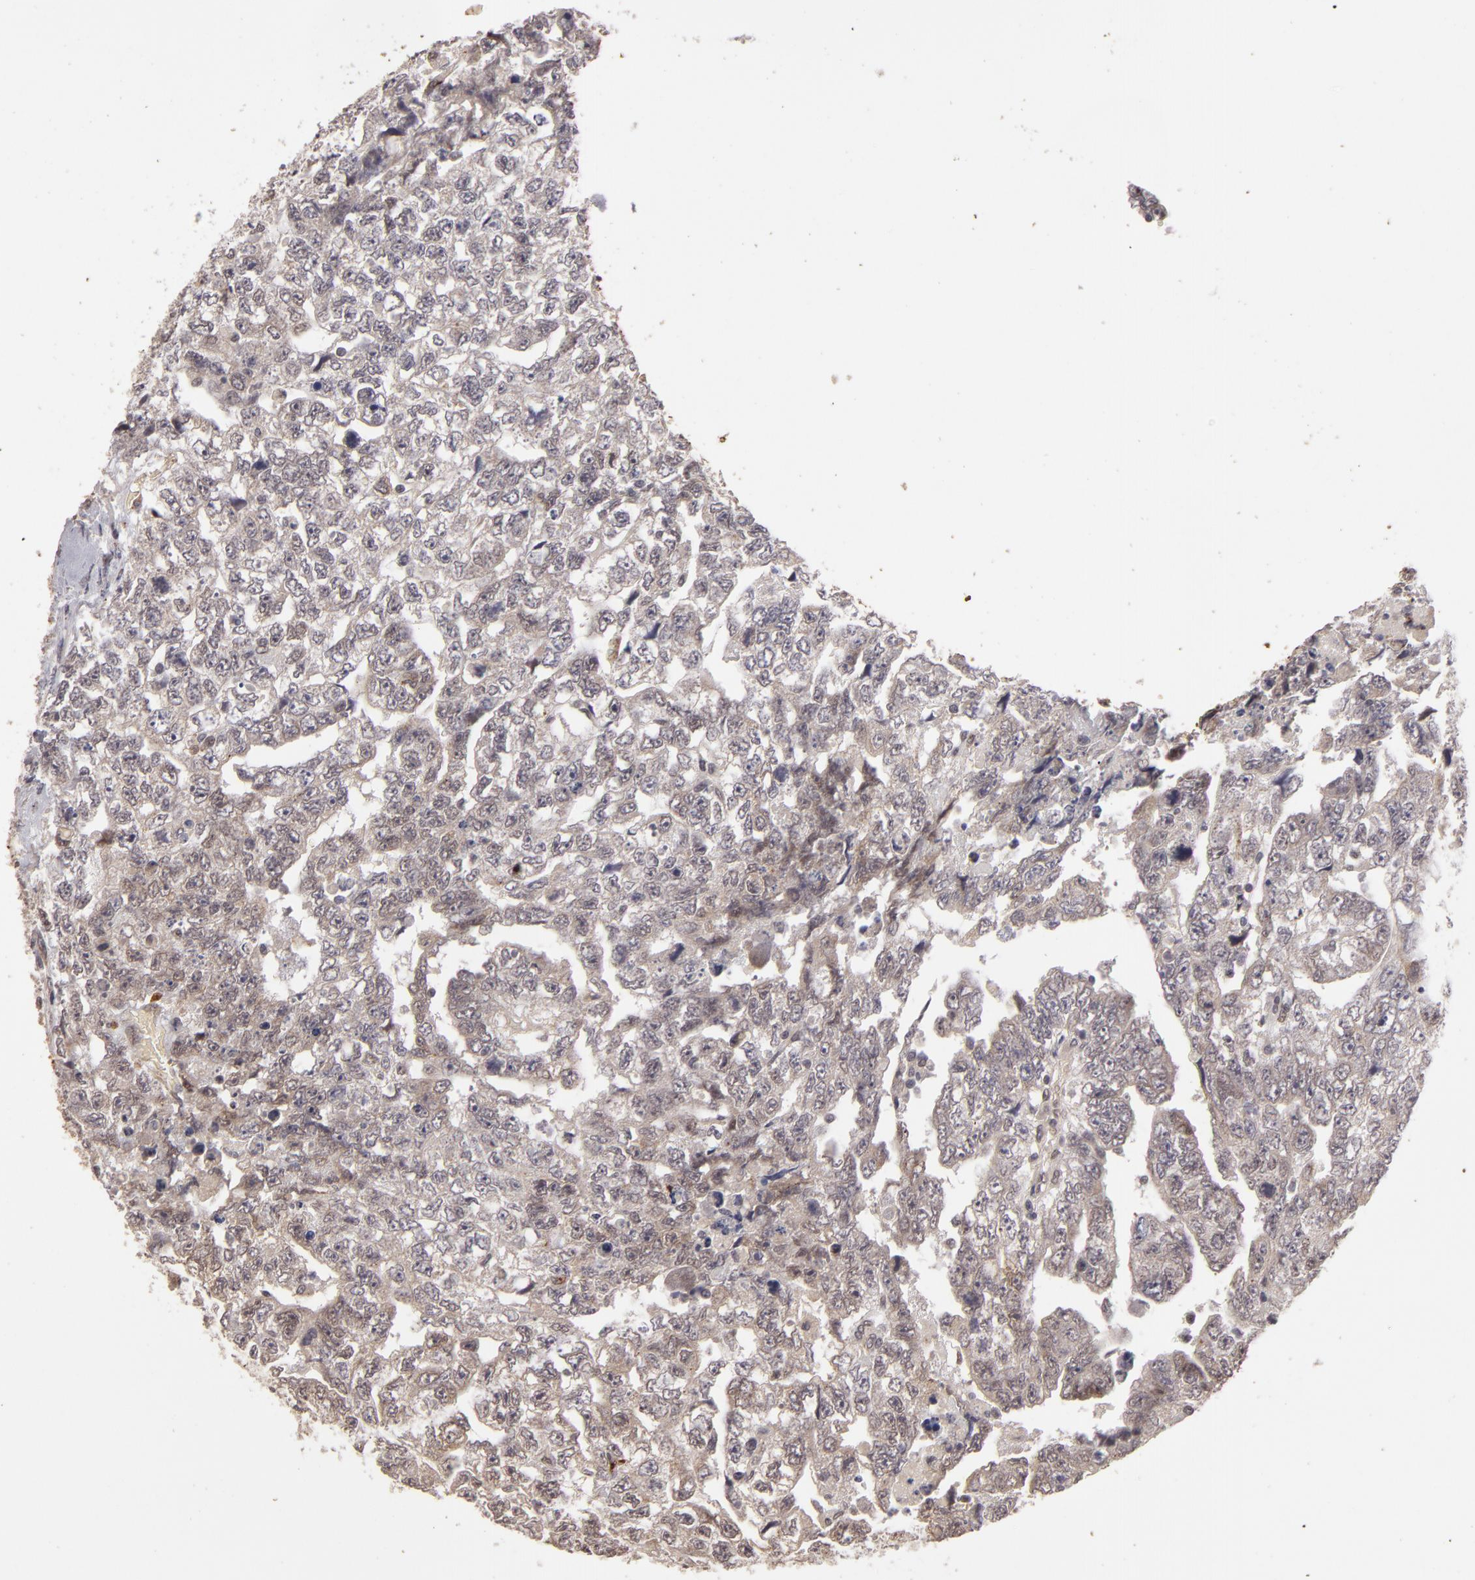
{"staining": {"intensity": "negative", "quantity": "none", "location": "none"}, "tissue": "testis cancer", "cell_type": "Tumor cells", "image_type": "cancer", "snomed": [{"axis": "morphology", "description": "Carcinoma, Embryonal, NOS"}, {"axis": "topography", "description": "Testis"}], "caption": "Protein analysis of testis cancer displays no significant positivity in tumor cells.", "gene": "DFFA", "patient": {"sex": "male", "age": 36}}